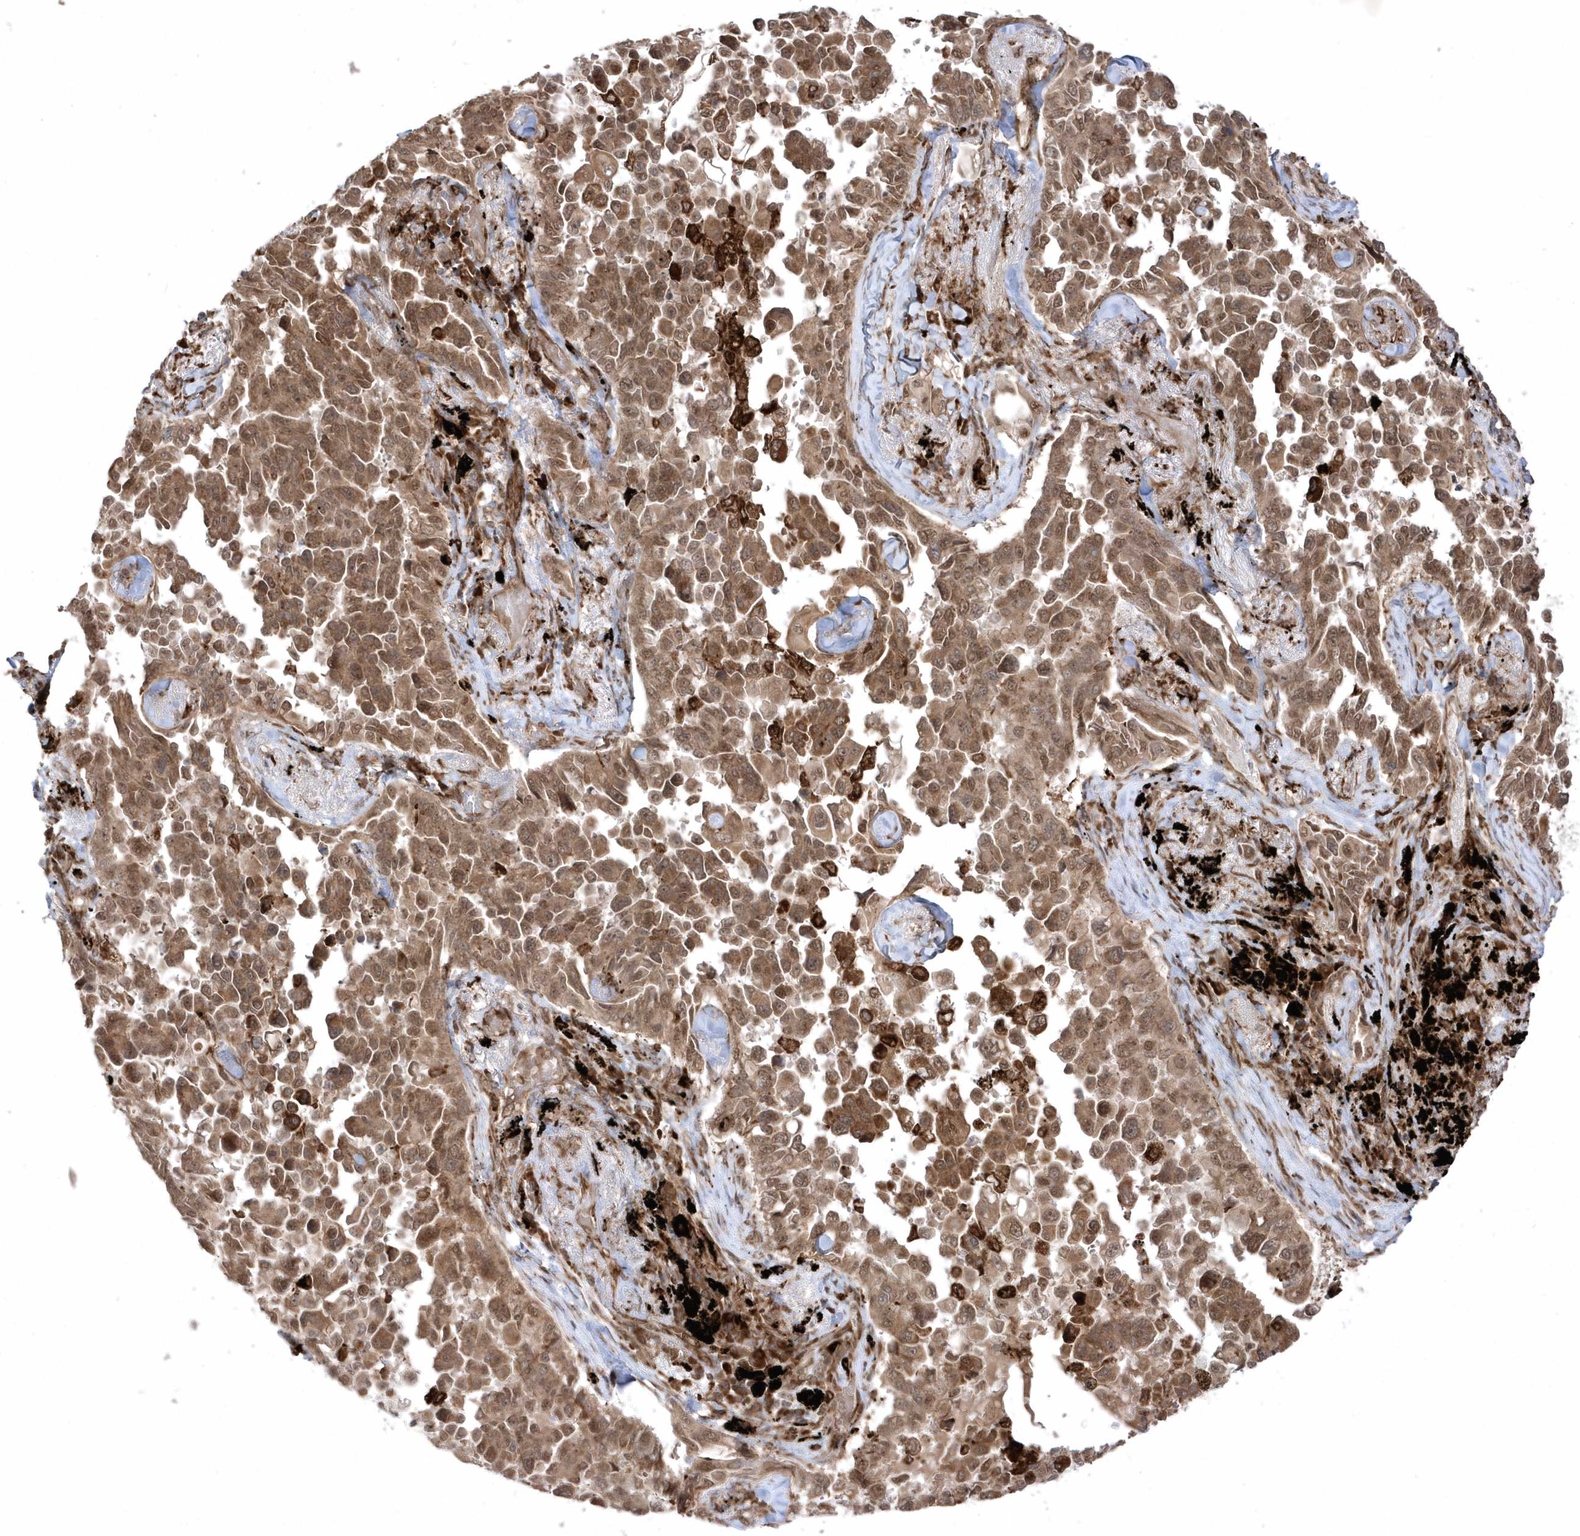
{"staining": {"intensity": "moderate", "quantity": ">75%", "location": "cytoplasmic/membranous,nuclear"}, "tissue": "lung cancer", "cell_type": "Tumor cells", "image_type": "cancer", "snomed": [{"axis": "morphology", "description": "Adenocarcinoma, NOS"}, {"axis": "topography", "description": "Lung"}], "caption": "This image displays immunohistochemistry staining of human lung adenocarcinoma, with medium moderate cytoplasmic/membranous and nuclear expression in about >75% of tumor cells.", "gene": "EPC2", "patient": {"sex": "female", "age": 67}}